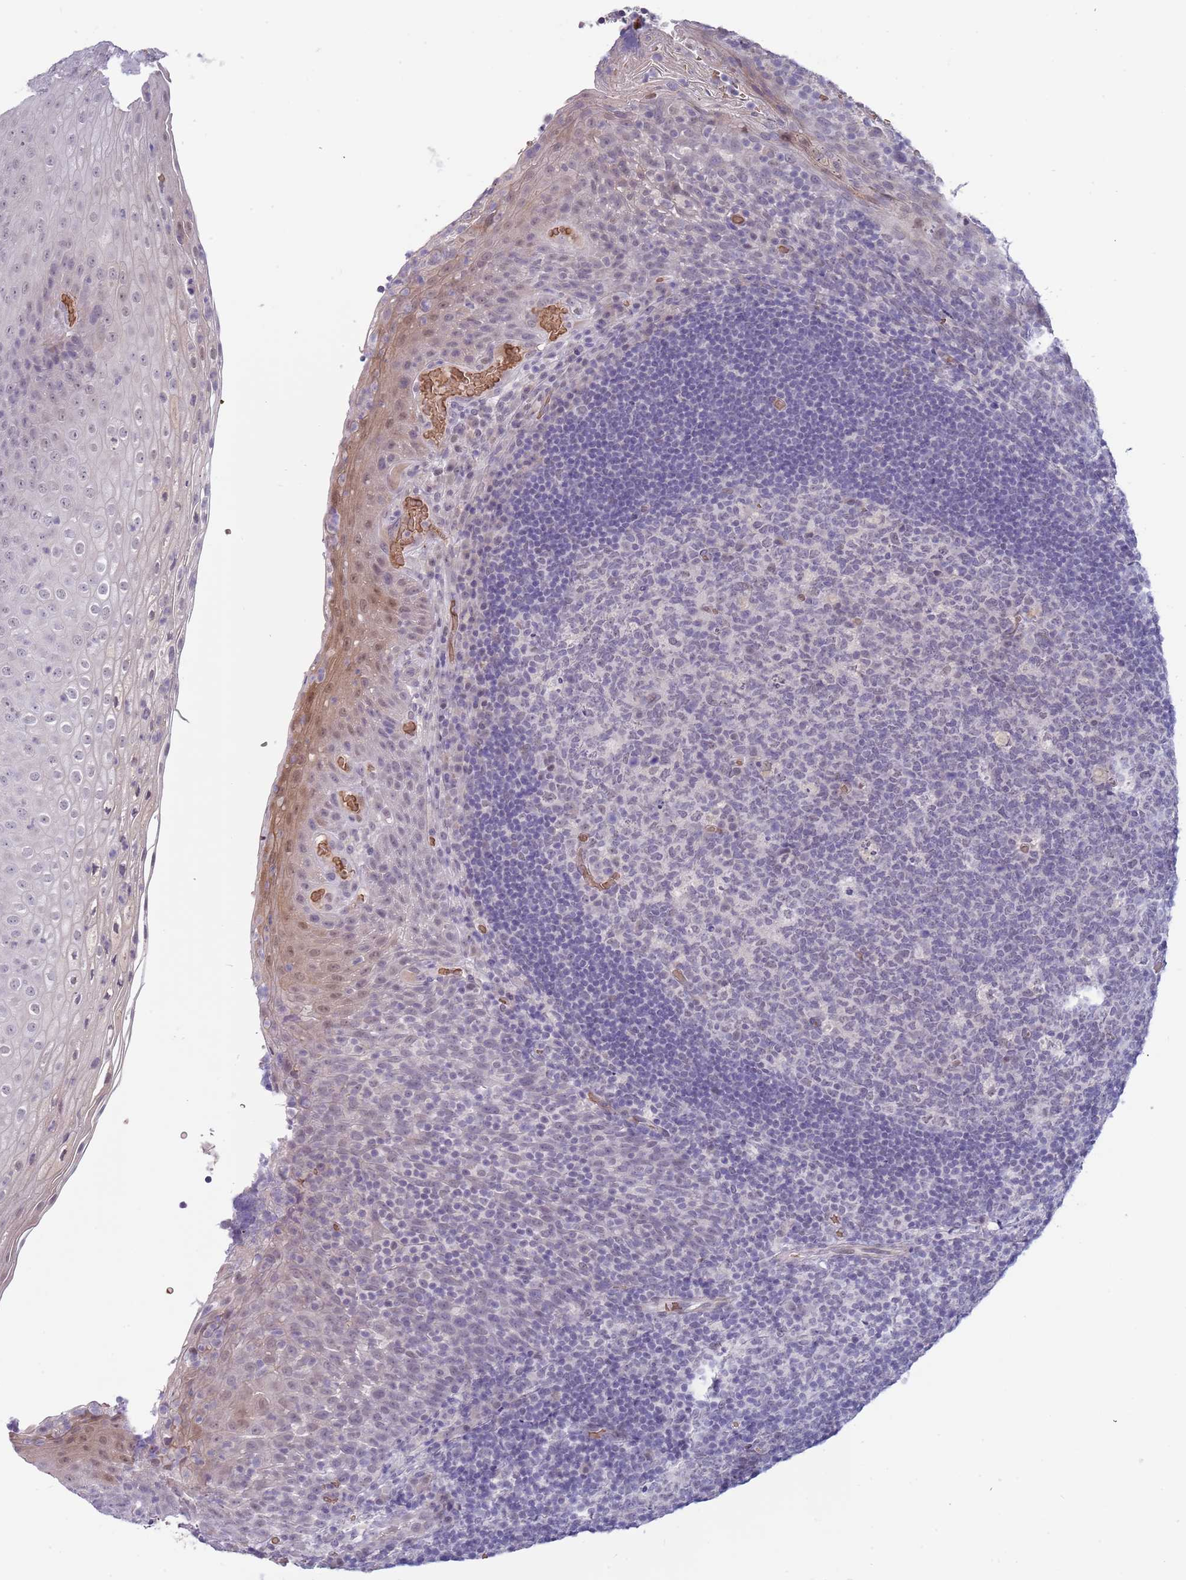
{"staining": {"intensity": "weak", "quantity": "25%-75%", "location": "nuclear"}, "tissue": "tonsil", "cell_type": "Germinal center cells", "image_type": "normal", "snomed": [{"axis": "morphology", "description": "Normal tissue, NOS"}, {"axis": "topography", "description": "Tonsil"}], "caption": "Immunohistochemical staining of unremarkable tonsil reveals low levels of weak nuclear staining in about 25%-75% of germinal center cells.", "gene": "LYPD6B", "patient": {"sex": "male", "age": 17}}